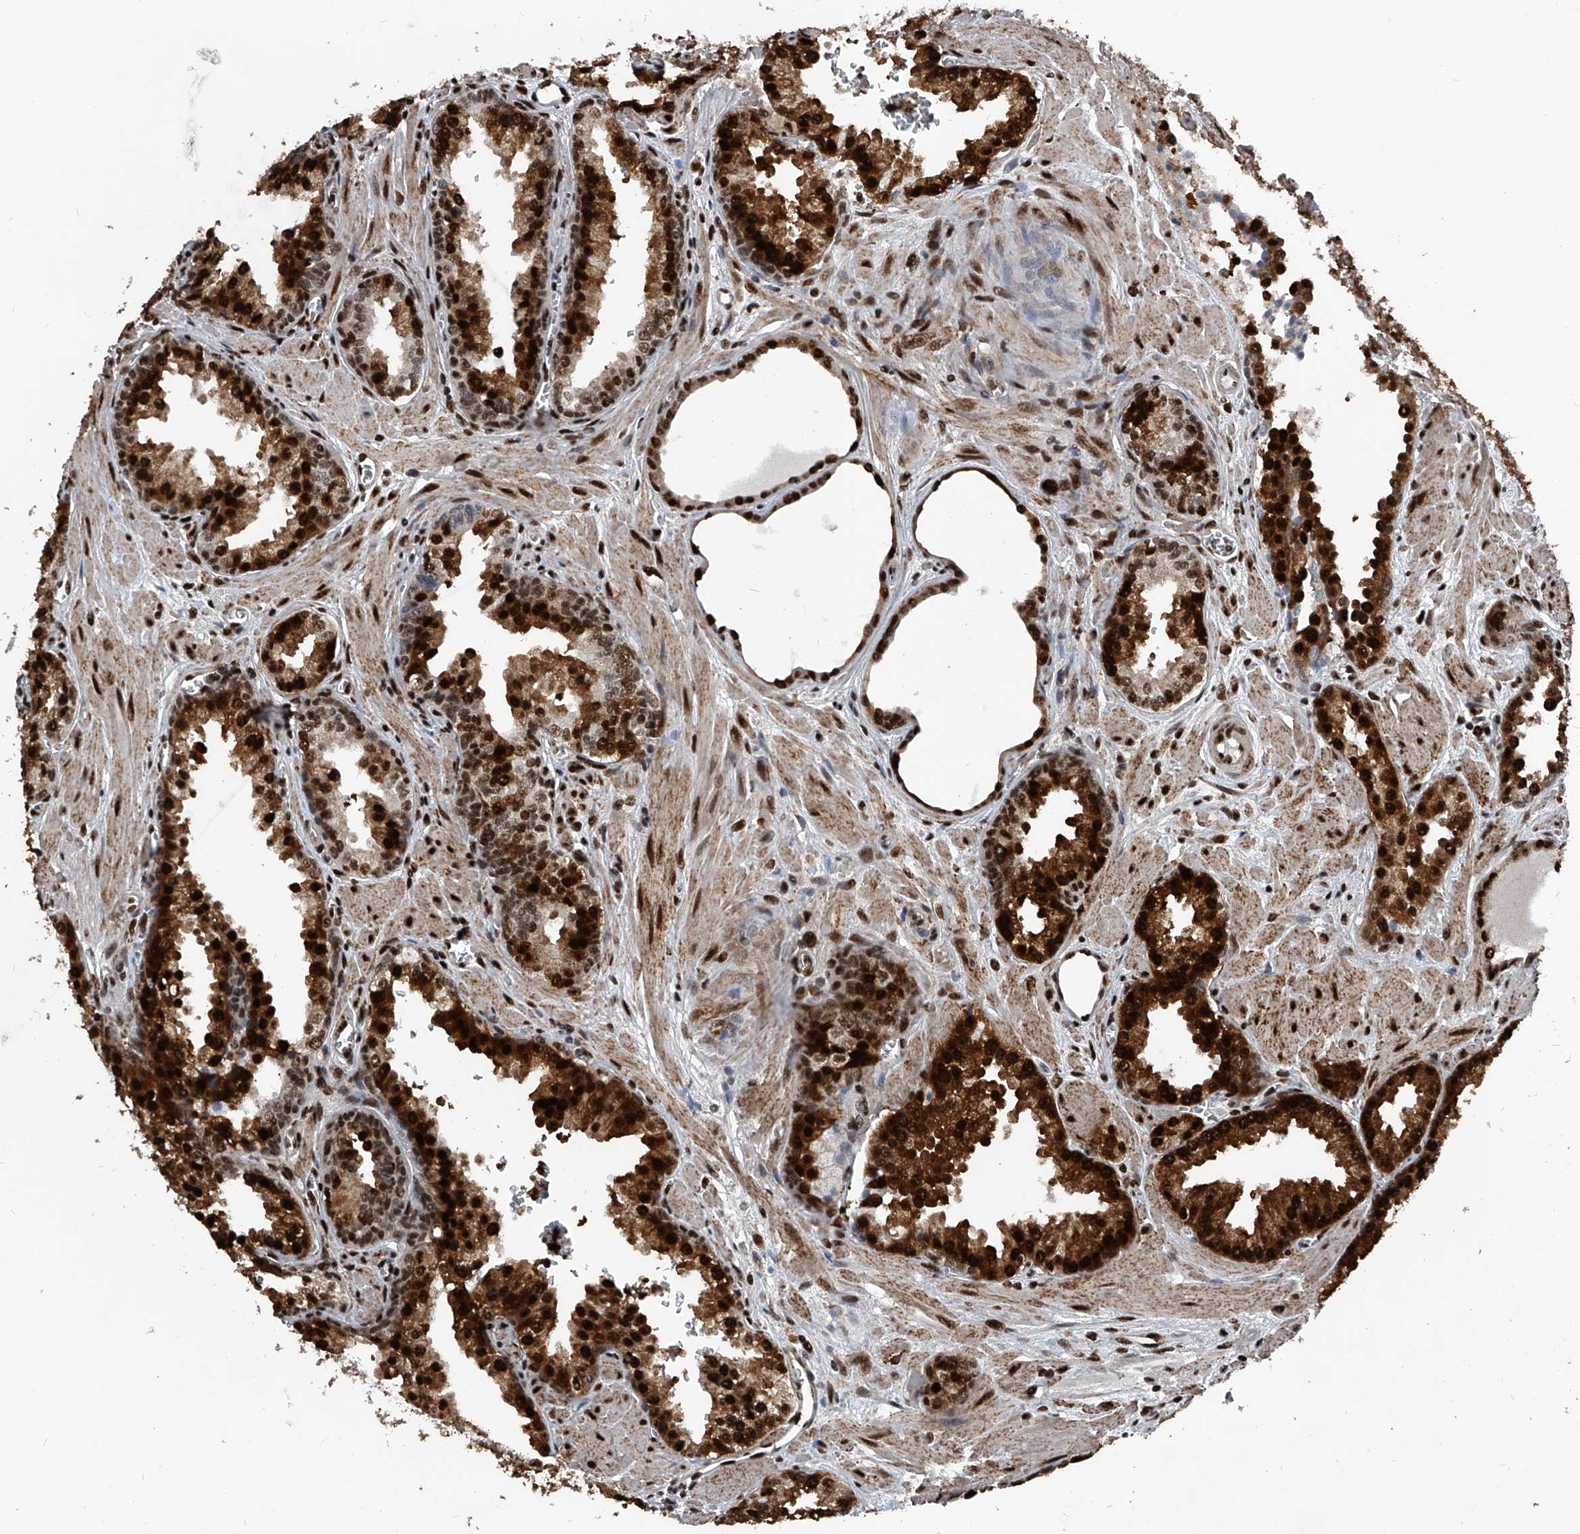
{"staining": {"intensity": "strong", "quantity": ">75%", "location": "cytoplasmic/membranous,nuclear"}, "tissue": "prostate cancer", "cell_type": "Tumor cells", "image_type": "cancer", "snomed": [{"axis": "morphology", "description": "Adenocarcinoma, Low grade"}, {"axis": "topography", "description": "Prostate"}], "caption": "Protein staining of prostate cancer tissue shows strong cytoplasmic/membranous and nuclear expression in approximately >75% of tumor cells.", "gene": "FKBP5", "patient": {"sex": "male", "age": 67}}